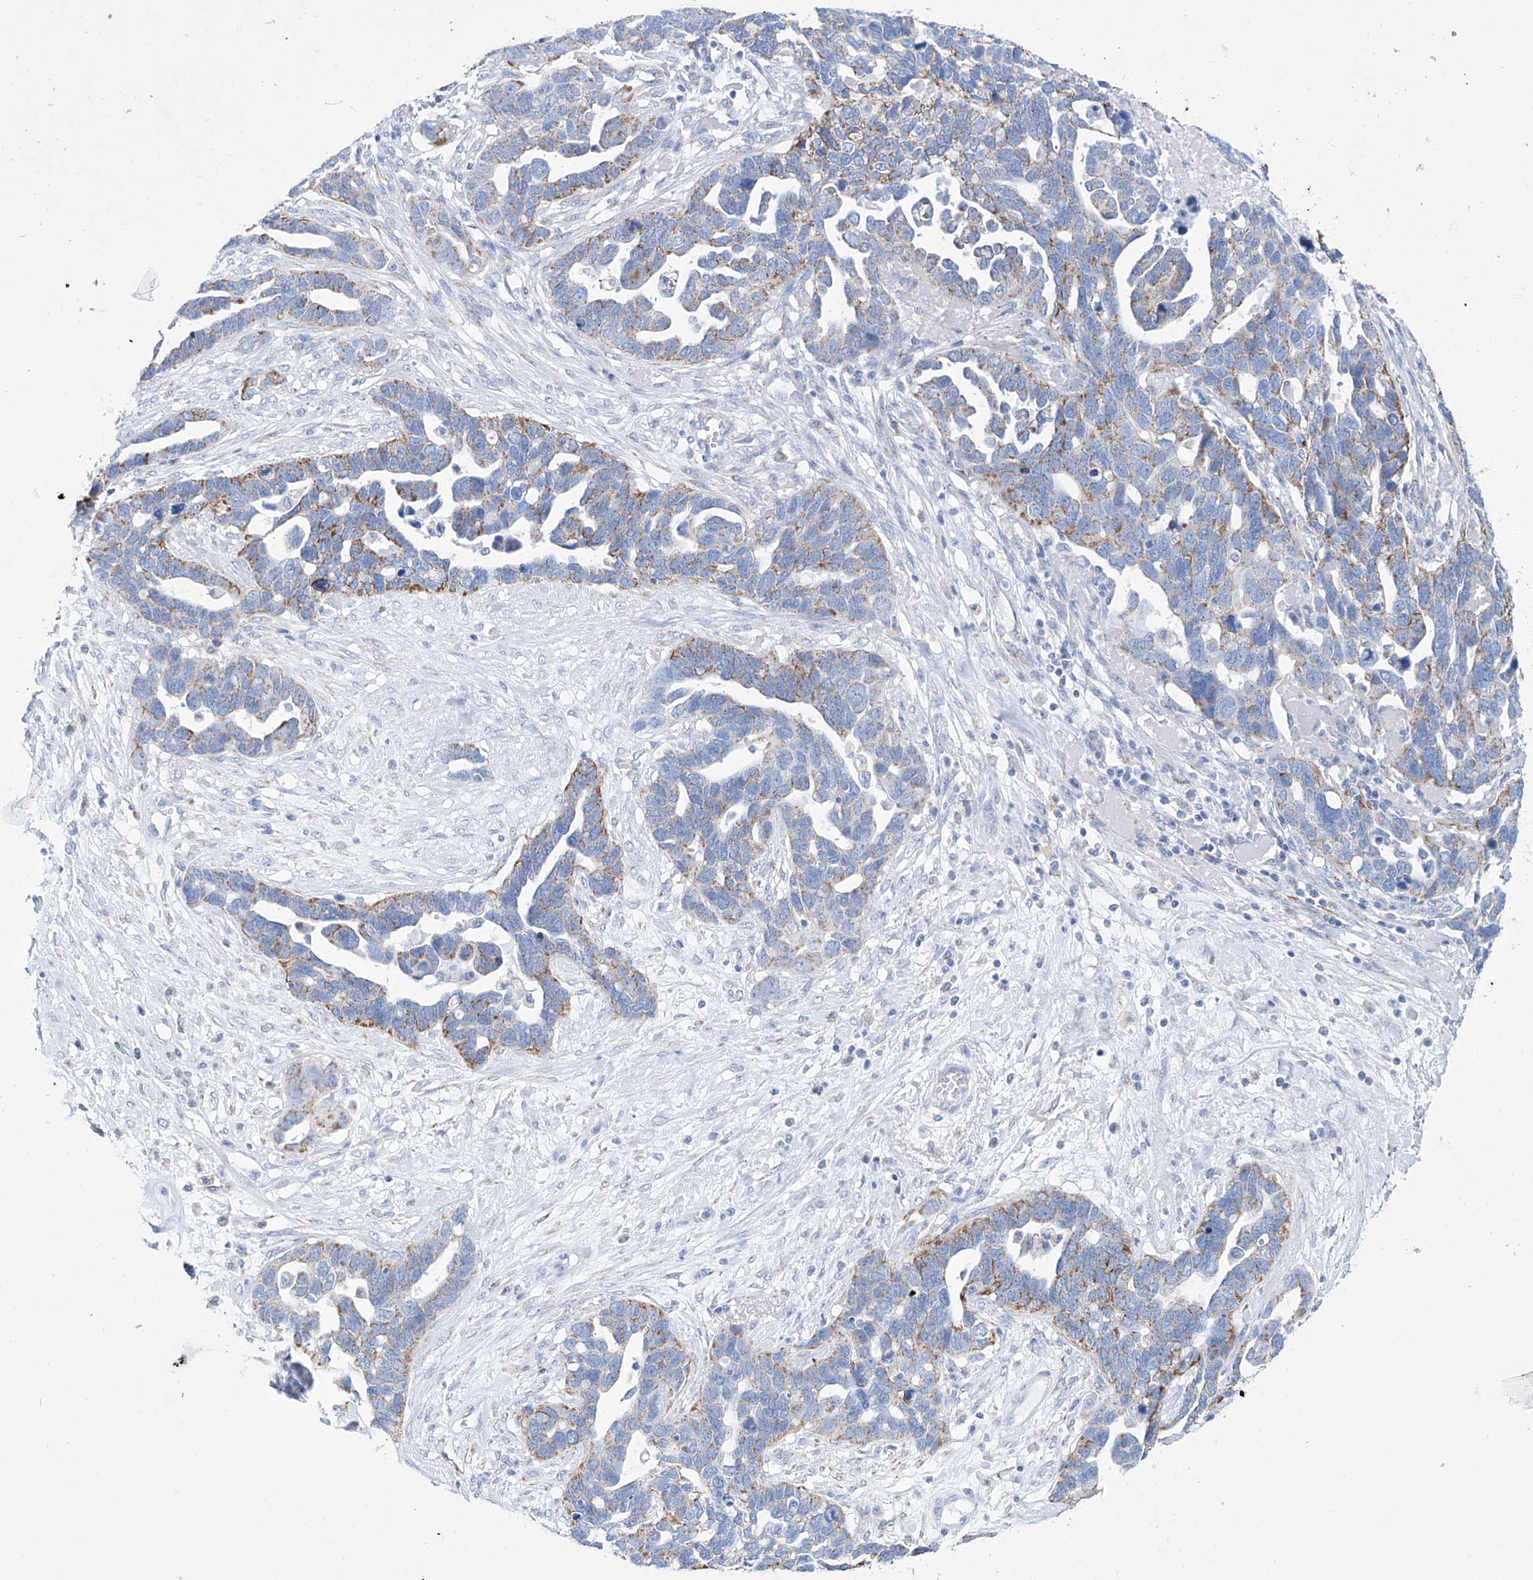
{"staining": {"intensity": "moderate", "quantity": "25%-75%", "location": "cytoplasmic/membranous"}, "tissue": "ovarian cancer", "cell_type": "Tumor cells", "image_type": "cancer", "snomed": [{"axis": "morphology", "description": "Cystadenocarcinoma, serous, NOS"}, {"axis": "topography", "description": "Ovary"}], "caption": "Ovarian serous cystadenocarcinoma stained with a protein marker displays moderate staining in tumor cells.", "gene": "ALDH6A1", "patient": {"sex": "female", "age": 54}}